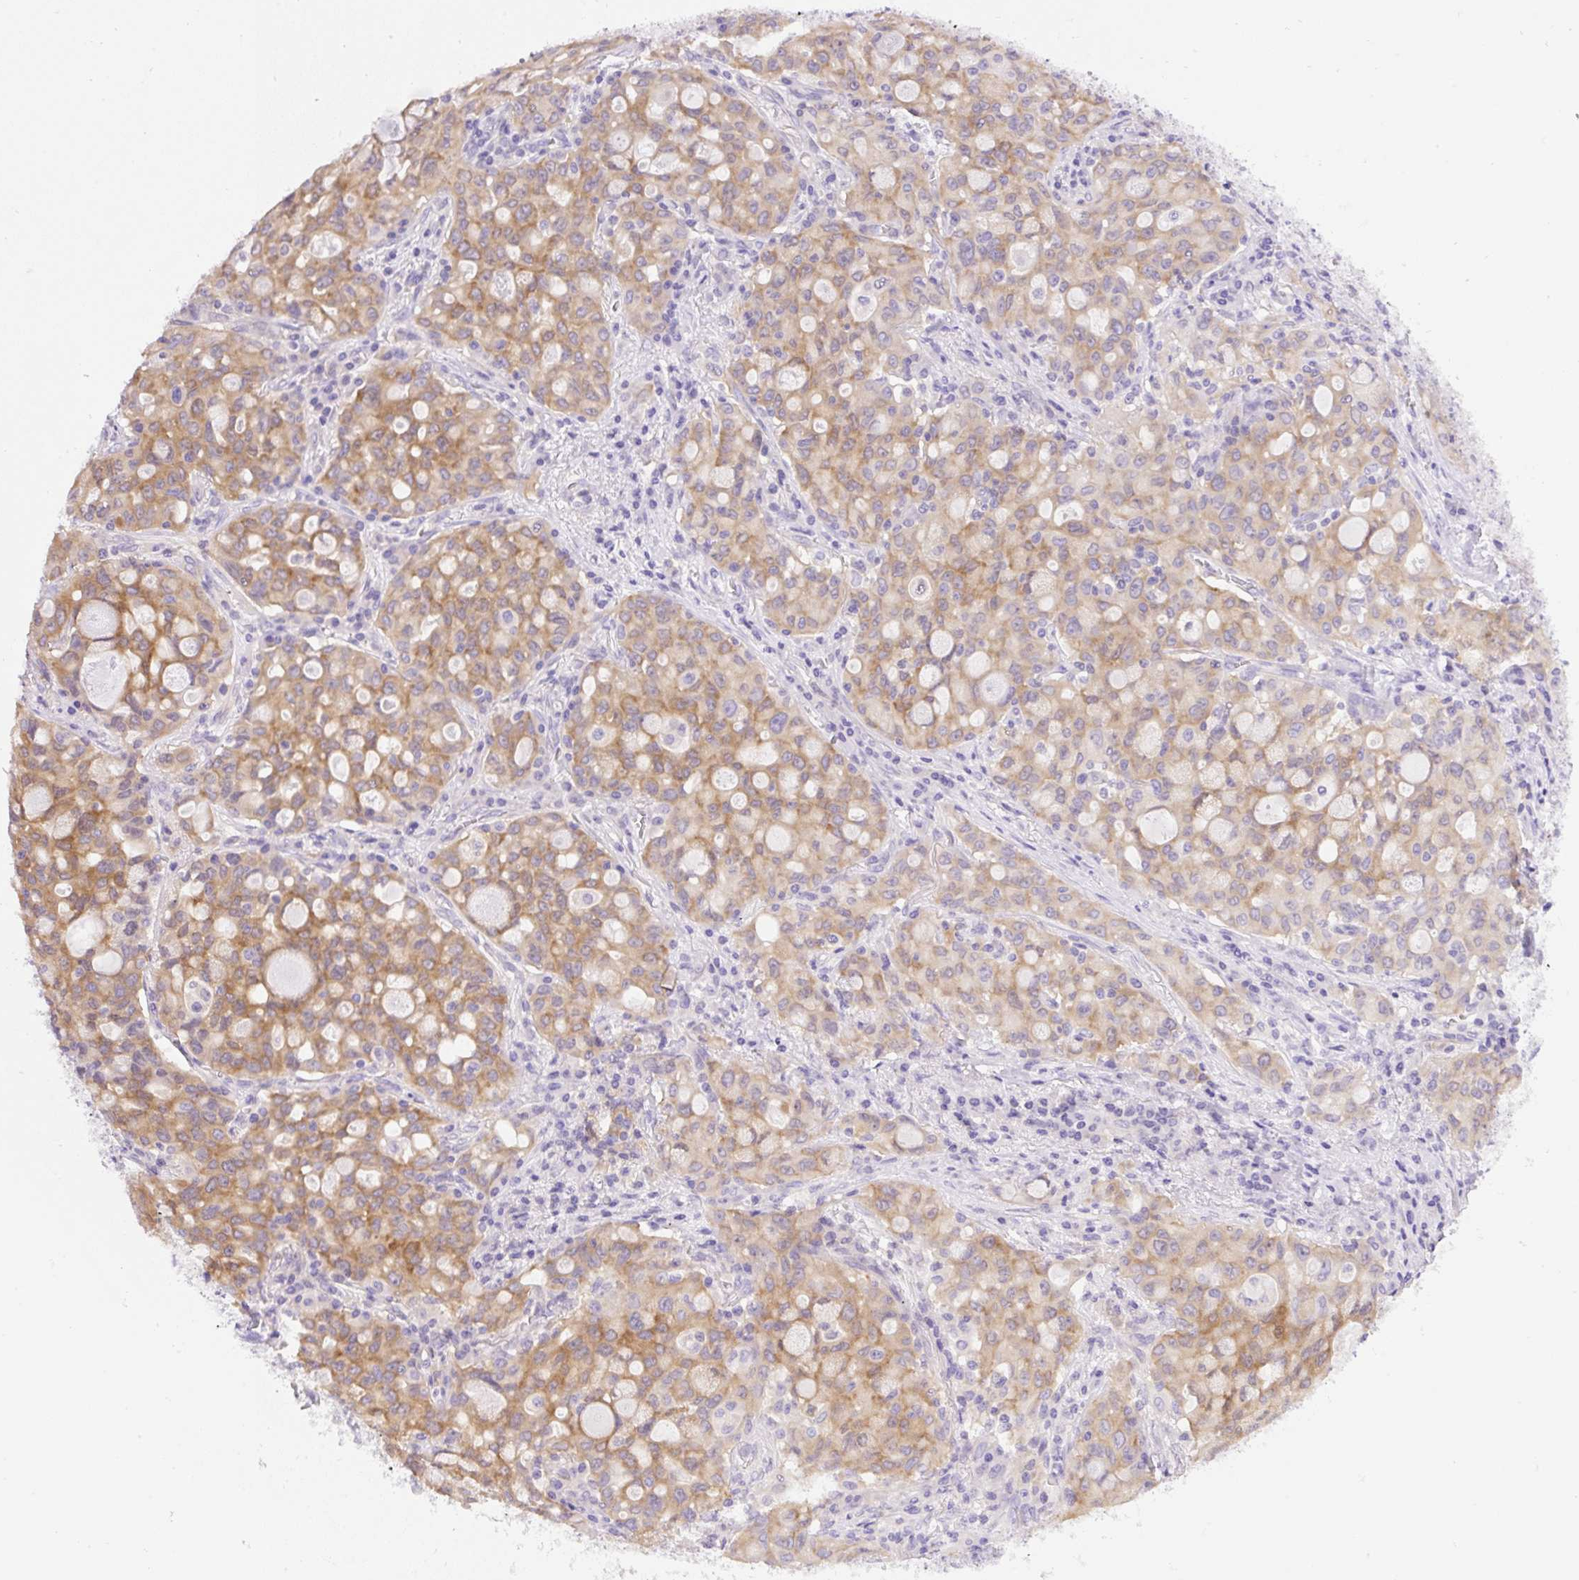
{"staining": {"intensity": "moderate", "quantity": ">75%", "location": "cytoplasmic/membranous"}, "tissue": "lung cancer", "cell_type": "Tumor cells", "image_type": "cancer", "snomed": [{"axis": "morphology", "description": "Adenocarcinoma, NOS"}, {"axis": "topography", "description": "Lung"}], "caption": "Moderate cytoplasmic/membranous protein expression is present in approximately >75% of tumor cells in adenocarcinoma (lung).", "gene": "CAMK2B", "patient": {"sex": "female", "age": 44}}